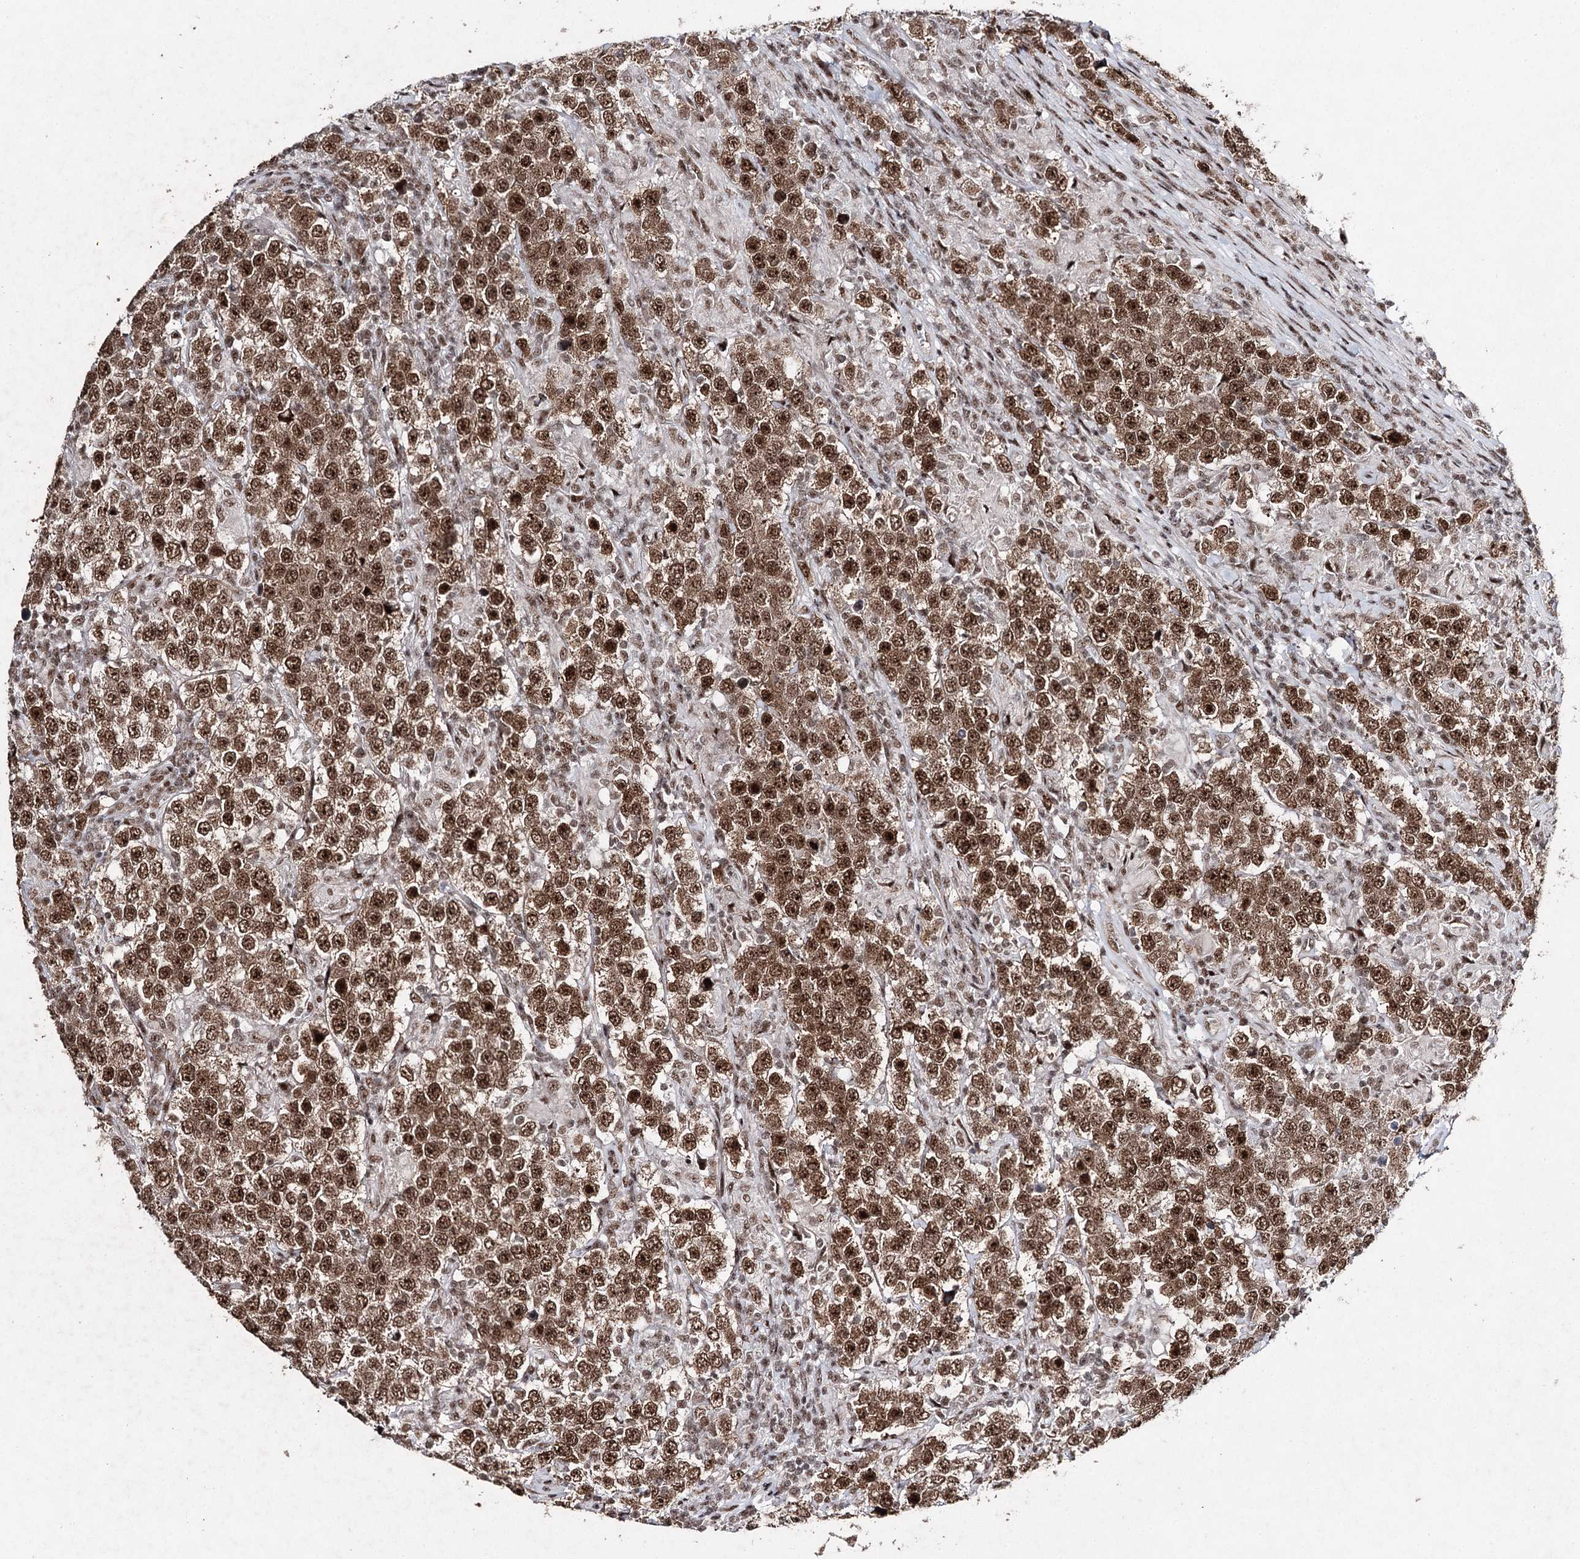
{"staining": {"intensity": "strong", "quantity": ">75%", "location": "cytoplasmic/membranous,nuclear"}, "tissue": "testis cancer", "cell_type": "Tumor cells", "image_type": "cancer", "snomed": [{"axis": "morphology", "description": "Normal tissue, NOS"}, {"axis": "morphology", "description": "Urothelial carcinoma, High grade"}, {"axis": "morphology", "description": "Seminoma, NOS"}, {"axis": "morphology", "description": "Carcinoma, Embryonal, NOS"}, {"axis": "topography", "description": "Urinary bladder"}, {"axis": "topography", "description": "Testis"}], "caption": "About >75% of tumor cells in human testis cancer (seminoma) reveal strong cytoplasmic/membranous and nuclear protein expression as visualized by brown immunohistochemical staining.", "gene": "PDCD4", "patient": {"sex": "male", "age": 41}}